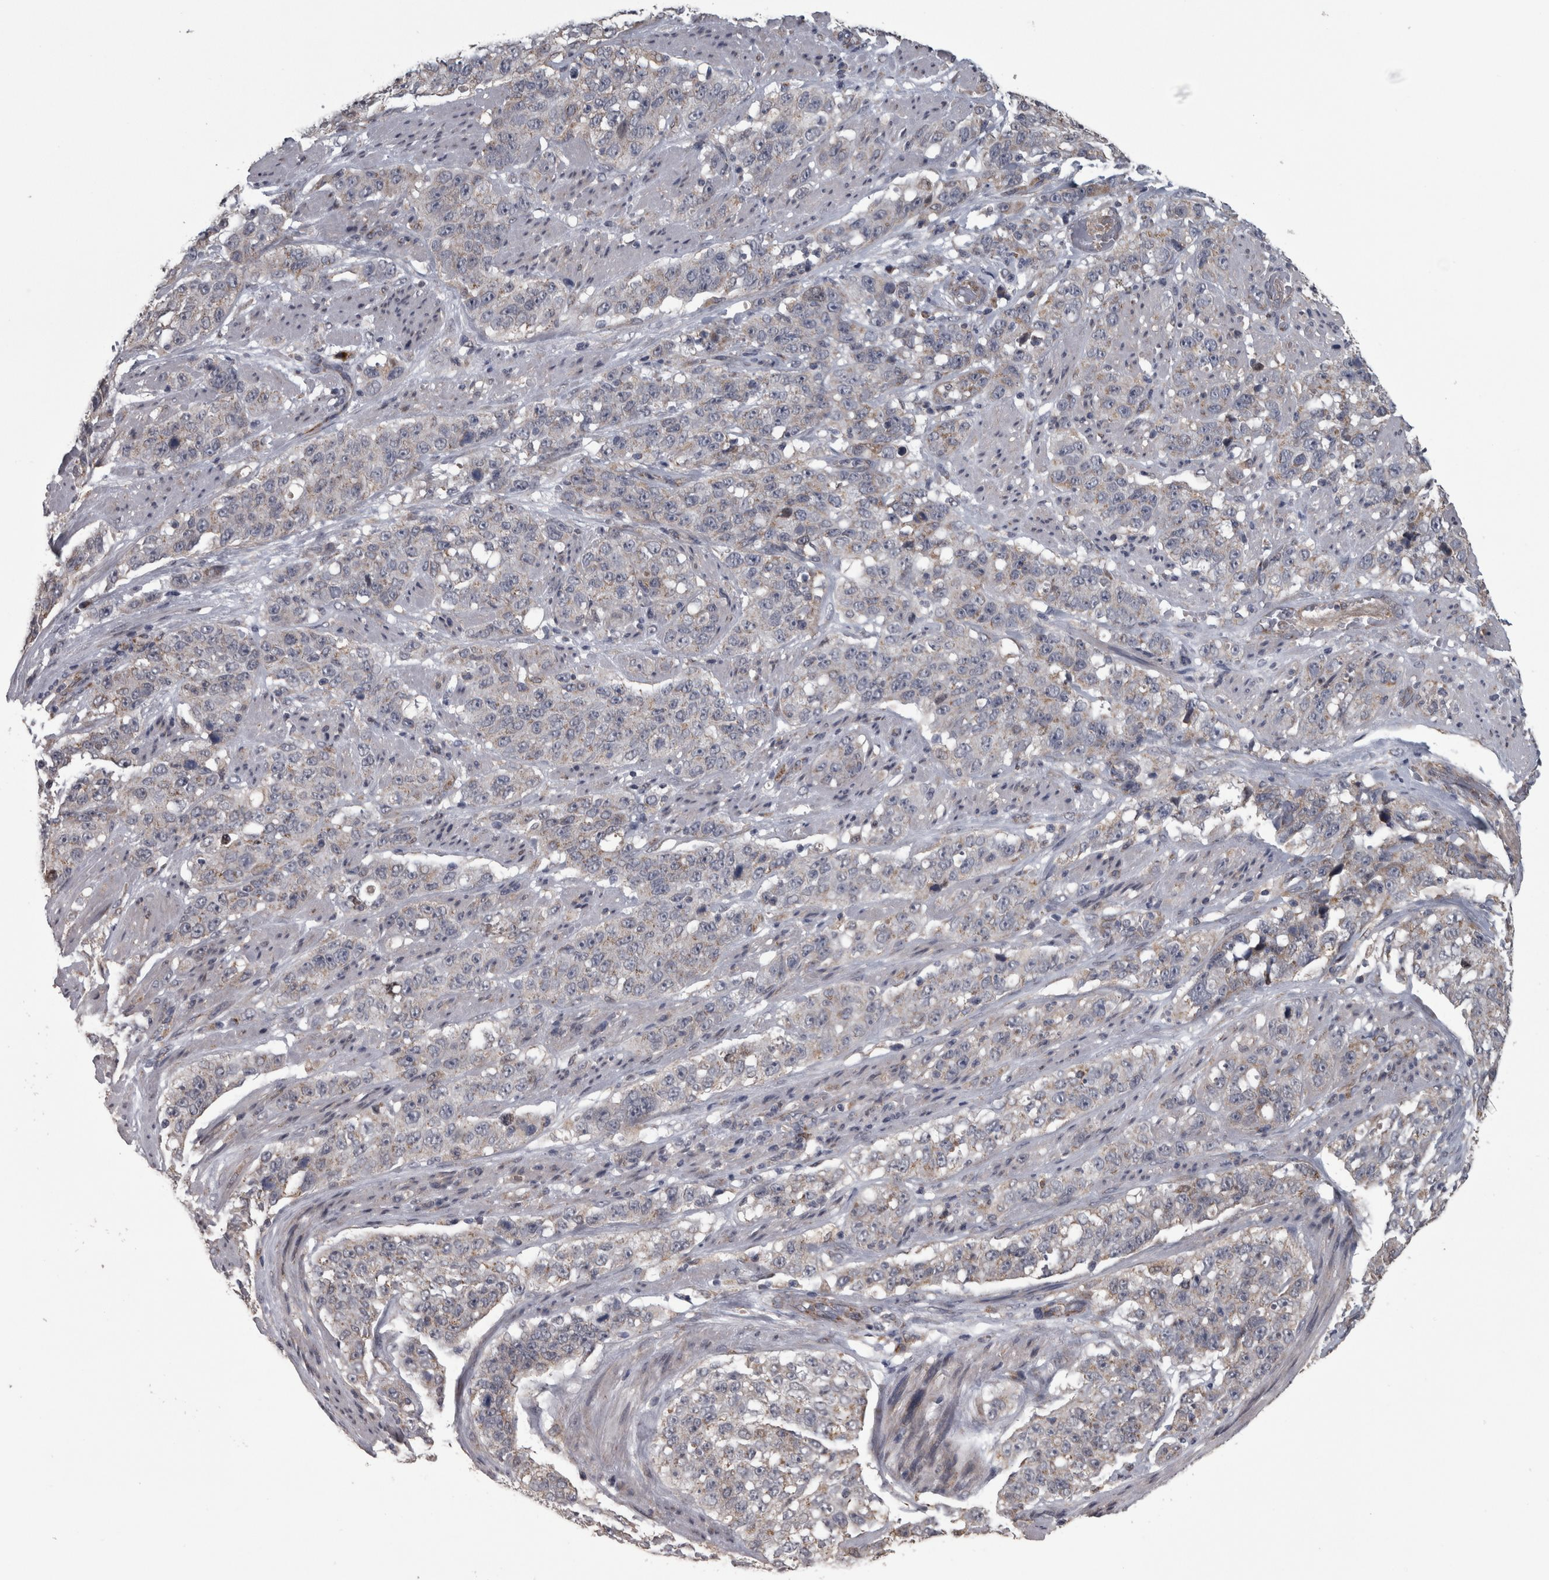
{"staining": {"intensity": "weak", "quantity": "<25%", "location": "cytoplasmic/membranous"}, "tissue": "stomach cancer", "cell_type": "Tumor cells", "image_type": "cancer", "snomed": [{"axis": "morphology", "description": "Adenocarcinoma, NOS"}, {"axis": "topography", "description": "Stomach"}], "caption": "Stomach cancer (adenocarcinoma) was stained to show a protein in brown. There is no significant positivity in tumor cells.", "gene": "DBT", "patient": {"sex": "male", "age": 48}}